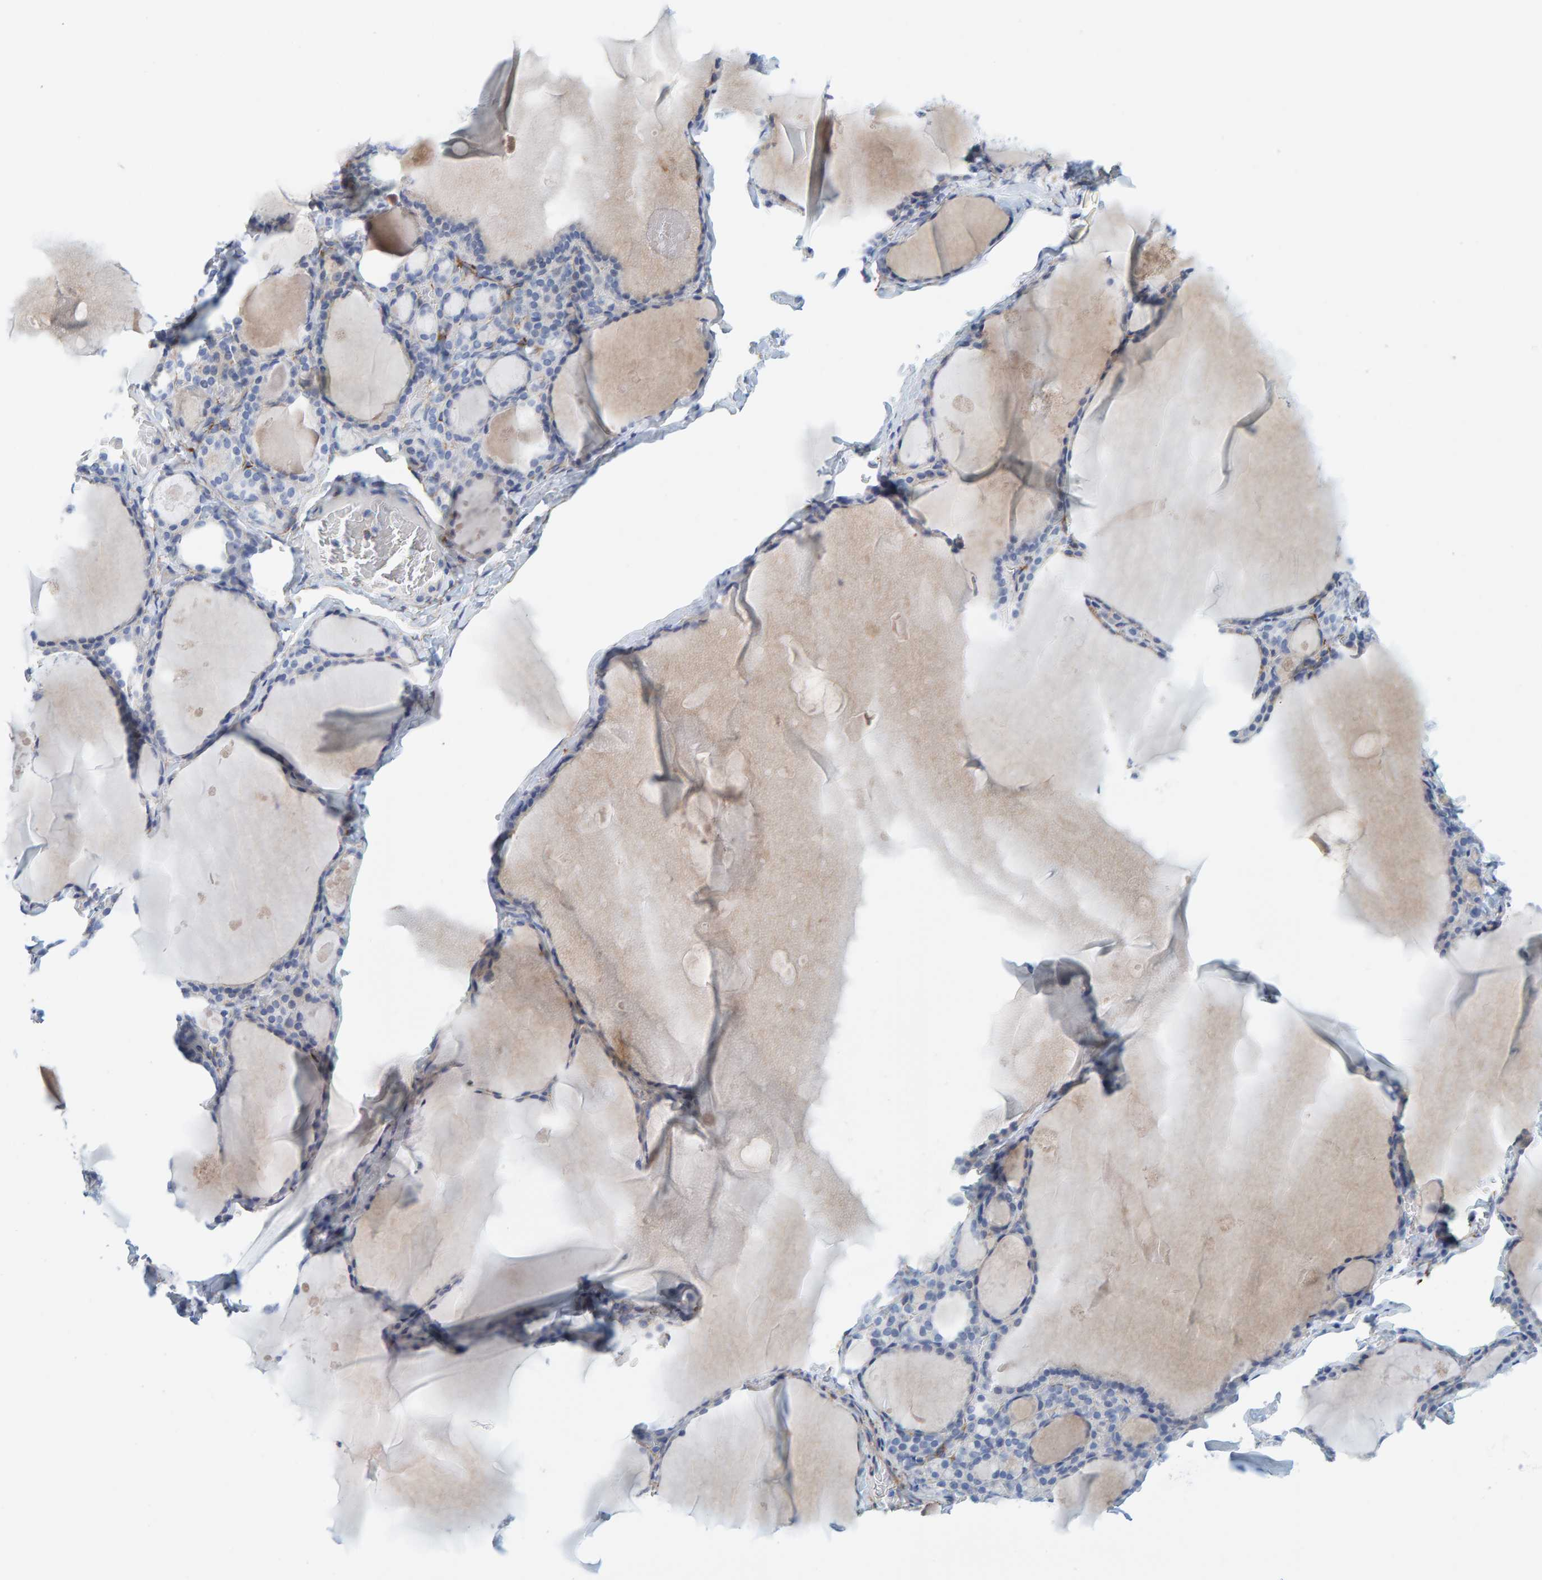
{"staining": {"intensity": "negative", "quantity": "none", "location": "none"}, "tissue": "thyroid gland", "cell_type": "Glandular cells", "image_type": "normal", "snomed": [{"axis": "morphology", "description": "Normal tissue, NOS"}, {"axis": "topography", "description": "Thyroid gland"}], "caption": "DAB immunohistochemical staining of benign human thyroid gland demonstrates no significant positivity in glandular cells.", "gene": "MAP1B", "patient": {"sex": "male", "age": 56}}